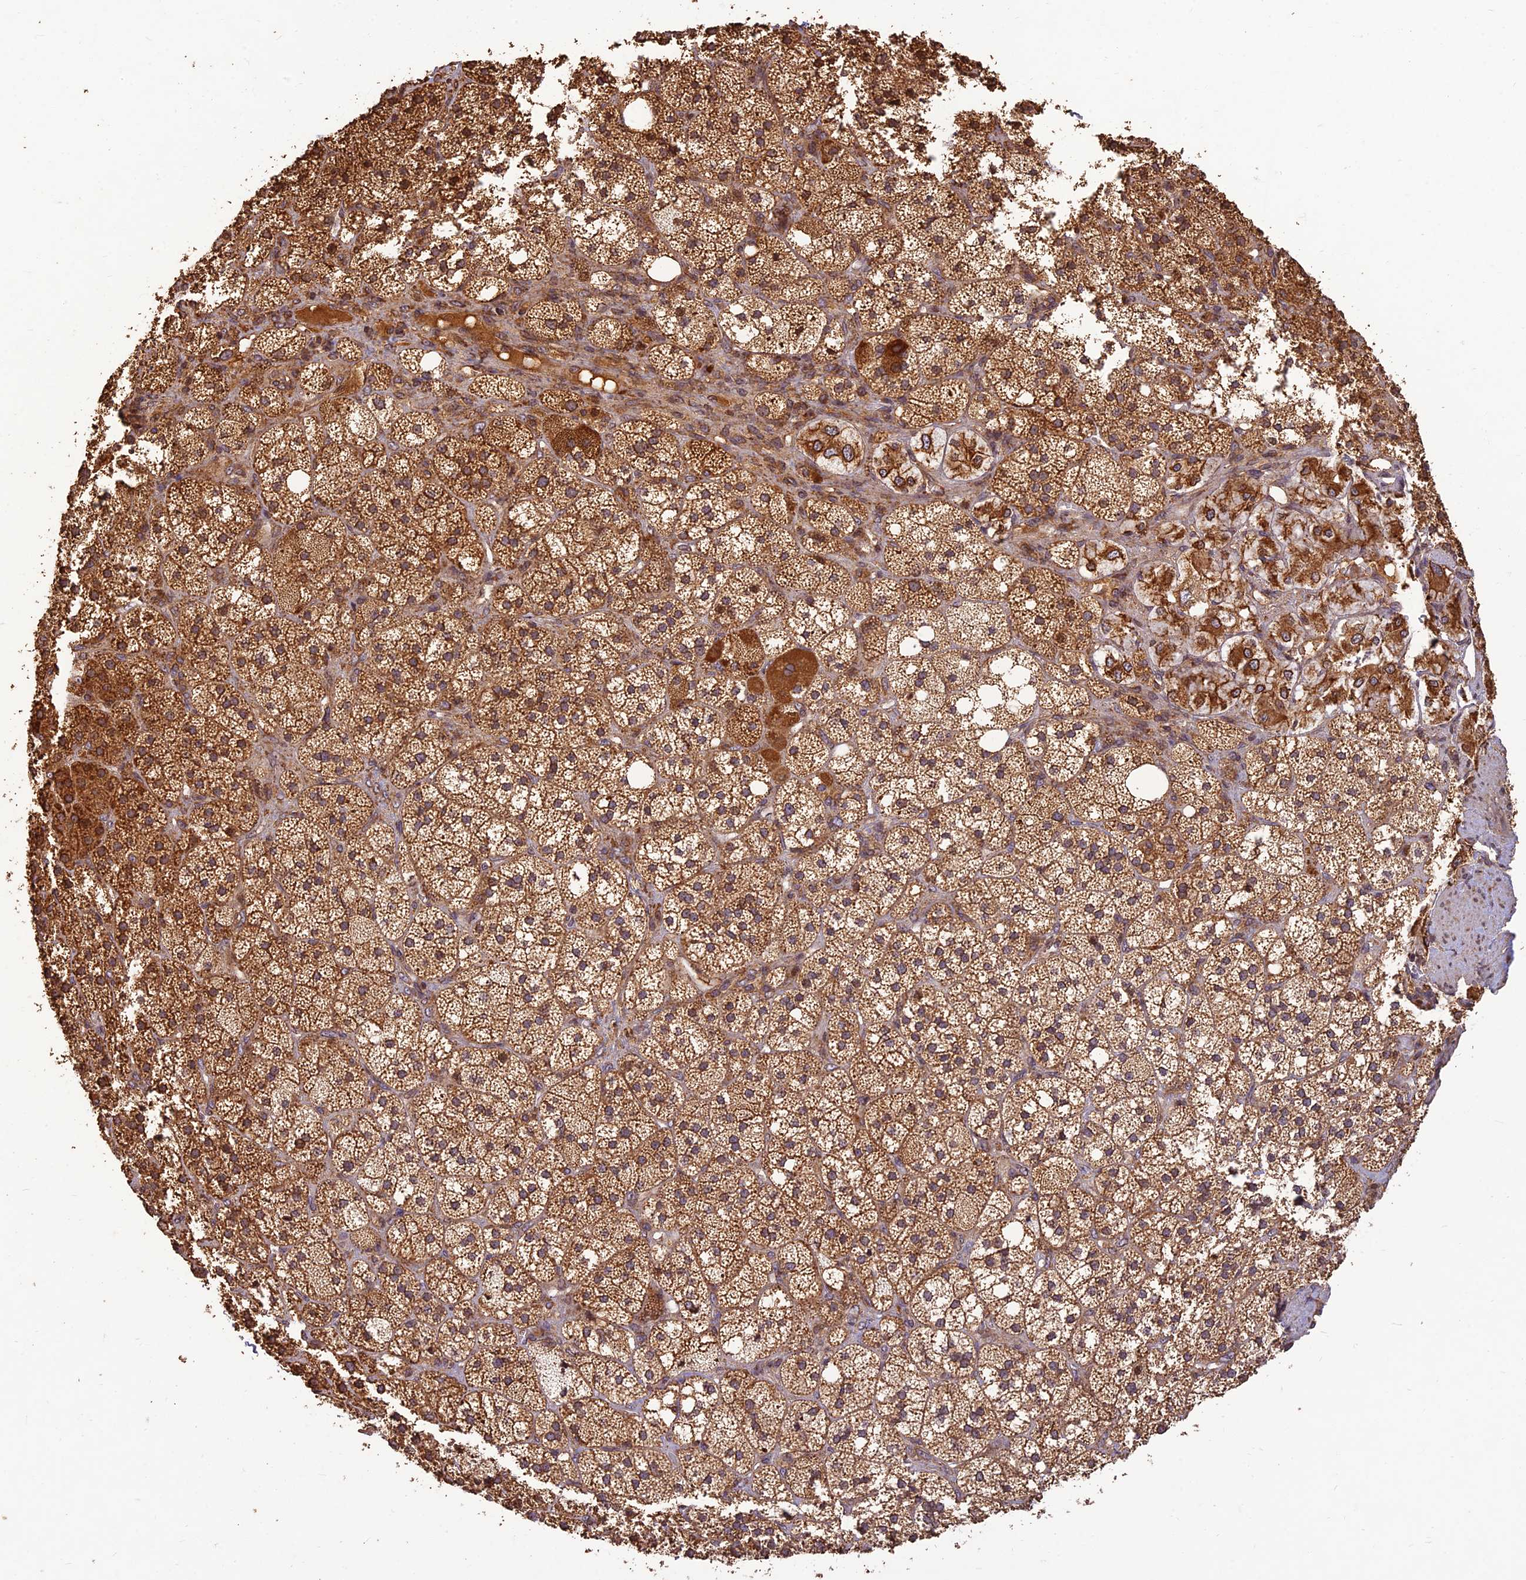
{"staining": {"intensity": "strong", "quantity": ">75%", "location": "cytoplasmic/membranous"}, "tissue": "adrenal gland", "cell_type": "Glandular cells", "image_type": "normal", "snomed": [{"axis": "morphology", "description": "Normal tissue, NOS"}, {"axis": "topography", "description": "Adrenal gland"}], "caption": "Human adrenal gland stained with a brown dye displays strong cytoplasmic/membranous positive positivity in about >75% of glandular cells.", "gene": "CORO1C", "patient": {"sex": "male", "age": 61}}